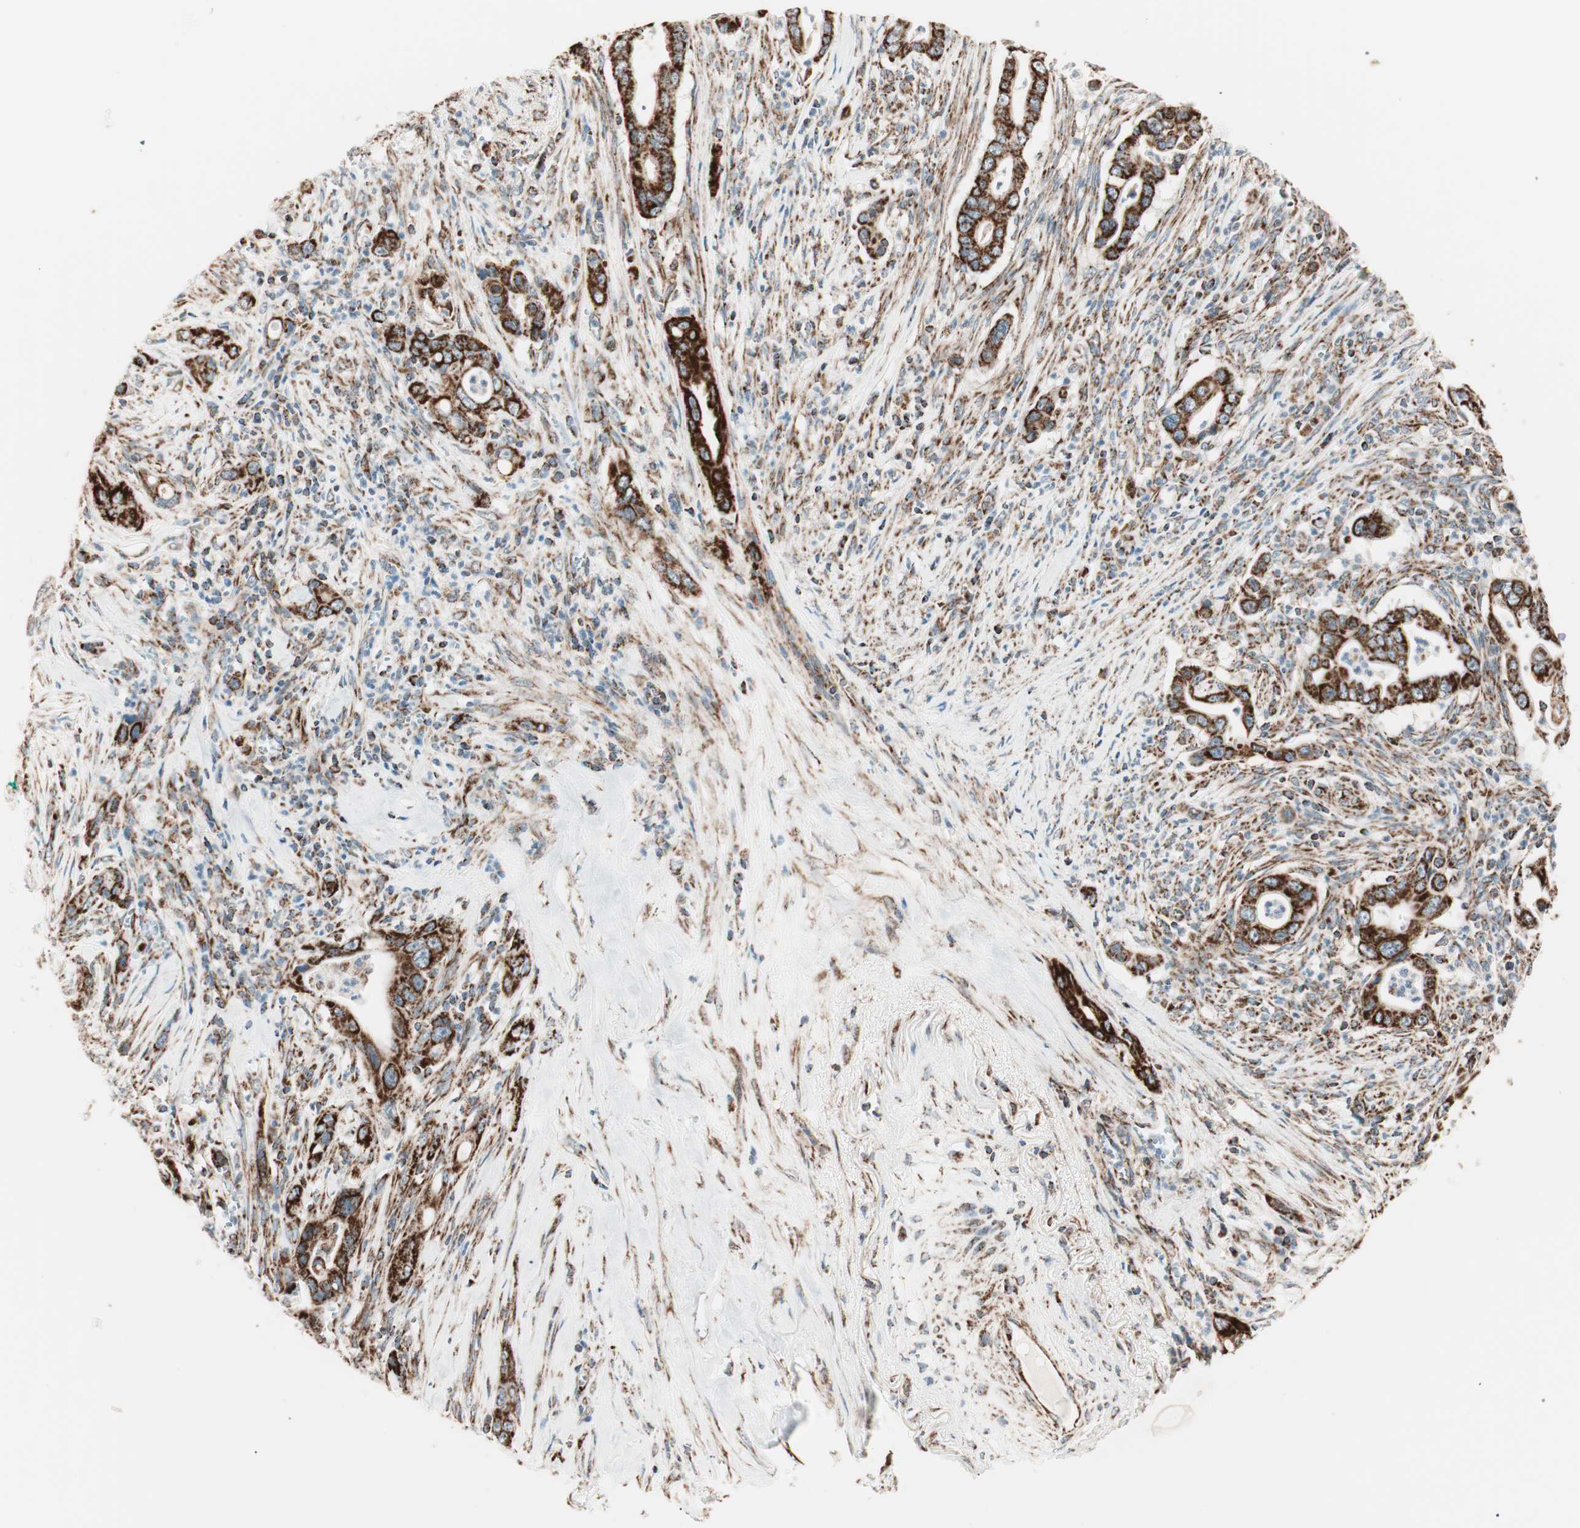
{"staining": {"intensity": "strong", "quantity": ">75%", "location": "cytoplasmic/membranous"}, "tissue": "pancreatic cancer", "cell_type": "Tumor cells", "image_type": "cancer", "snomed": [{"axis": "morphology", "description": "Adenocarcinoma, NOS"}, {"axis": "topography", "description": "Pancreas"}], "caption": "Brown immunohistochemical staining in pancreatic adenocarcinoma exhibits strong cytoplasmic/membranous positivity in approximately >75% of tumor cells.", "gene": "TOMM22", "patient": {"sex": "male", "age": 59}}